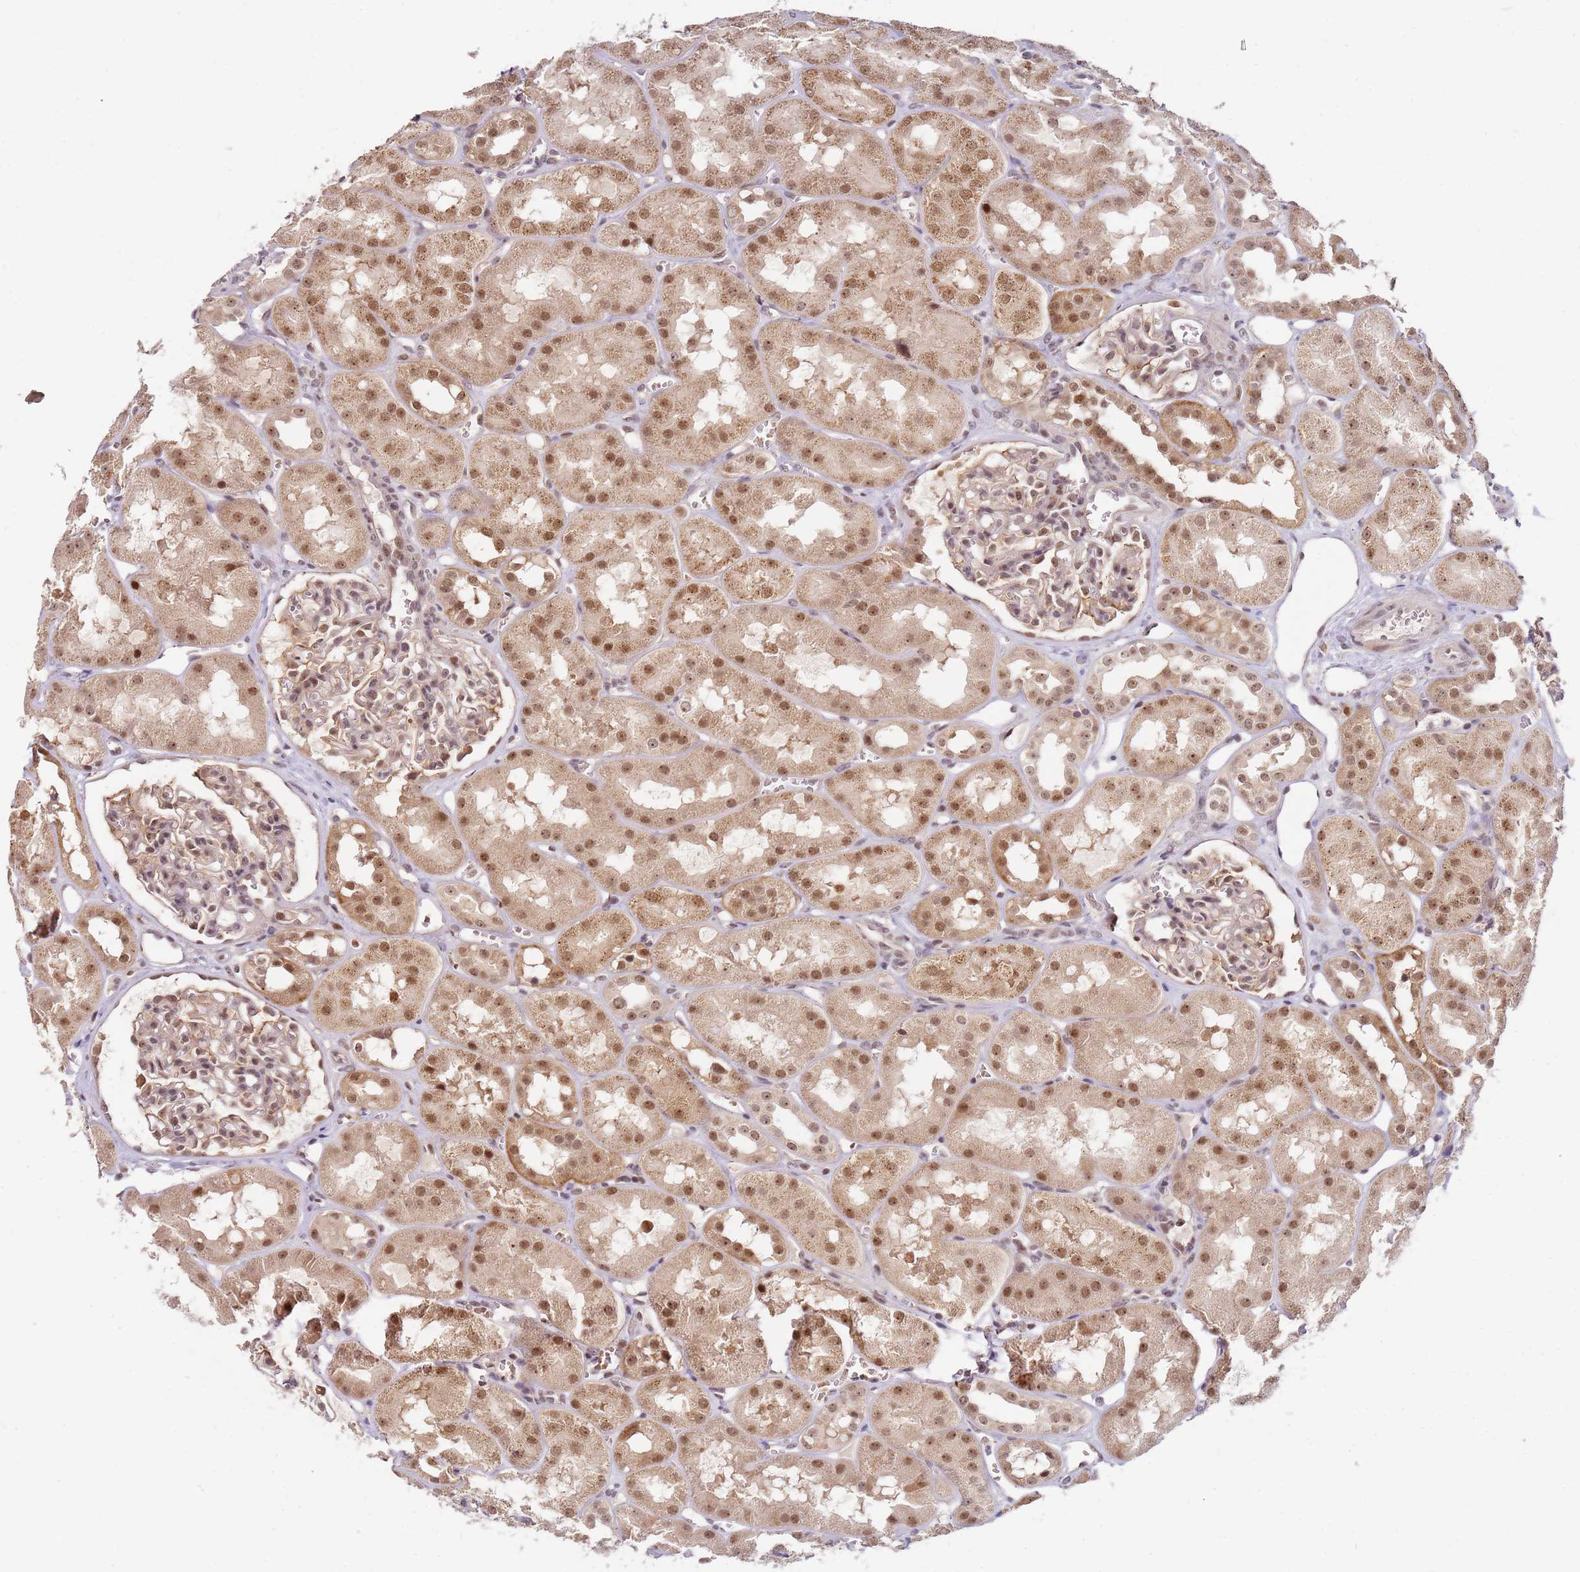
{"staining": {"intensity": "moderate", "quantity": "25%-75%", "location": "nuclear"}, "tissue": "kidney", "cell_type": "Cells in glomeruli", "image_type": "normal", "snomed": [{"axis": "morphology", "description": "Normal tissue, NOS"}, {"axis": "topography", "description": "Kidney"}], "caption": "Moderate nuclear staining is present in about 25%-75% of cells in glomeruli in benign kidney. (DAB IHC, brown staining for protein, blue staining for nuclei).", "gene": "LGALSL", "patient": {"sex": "male", "age": 16}}